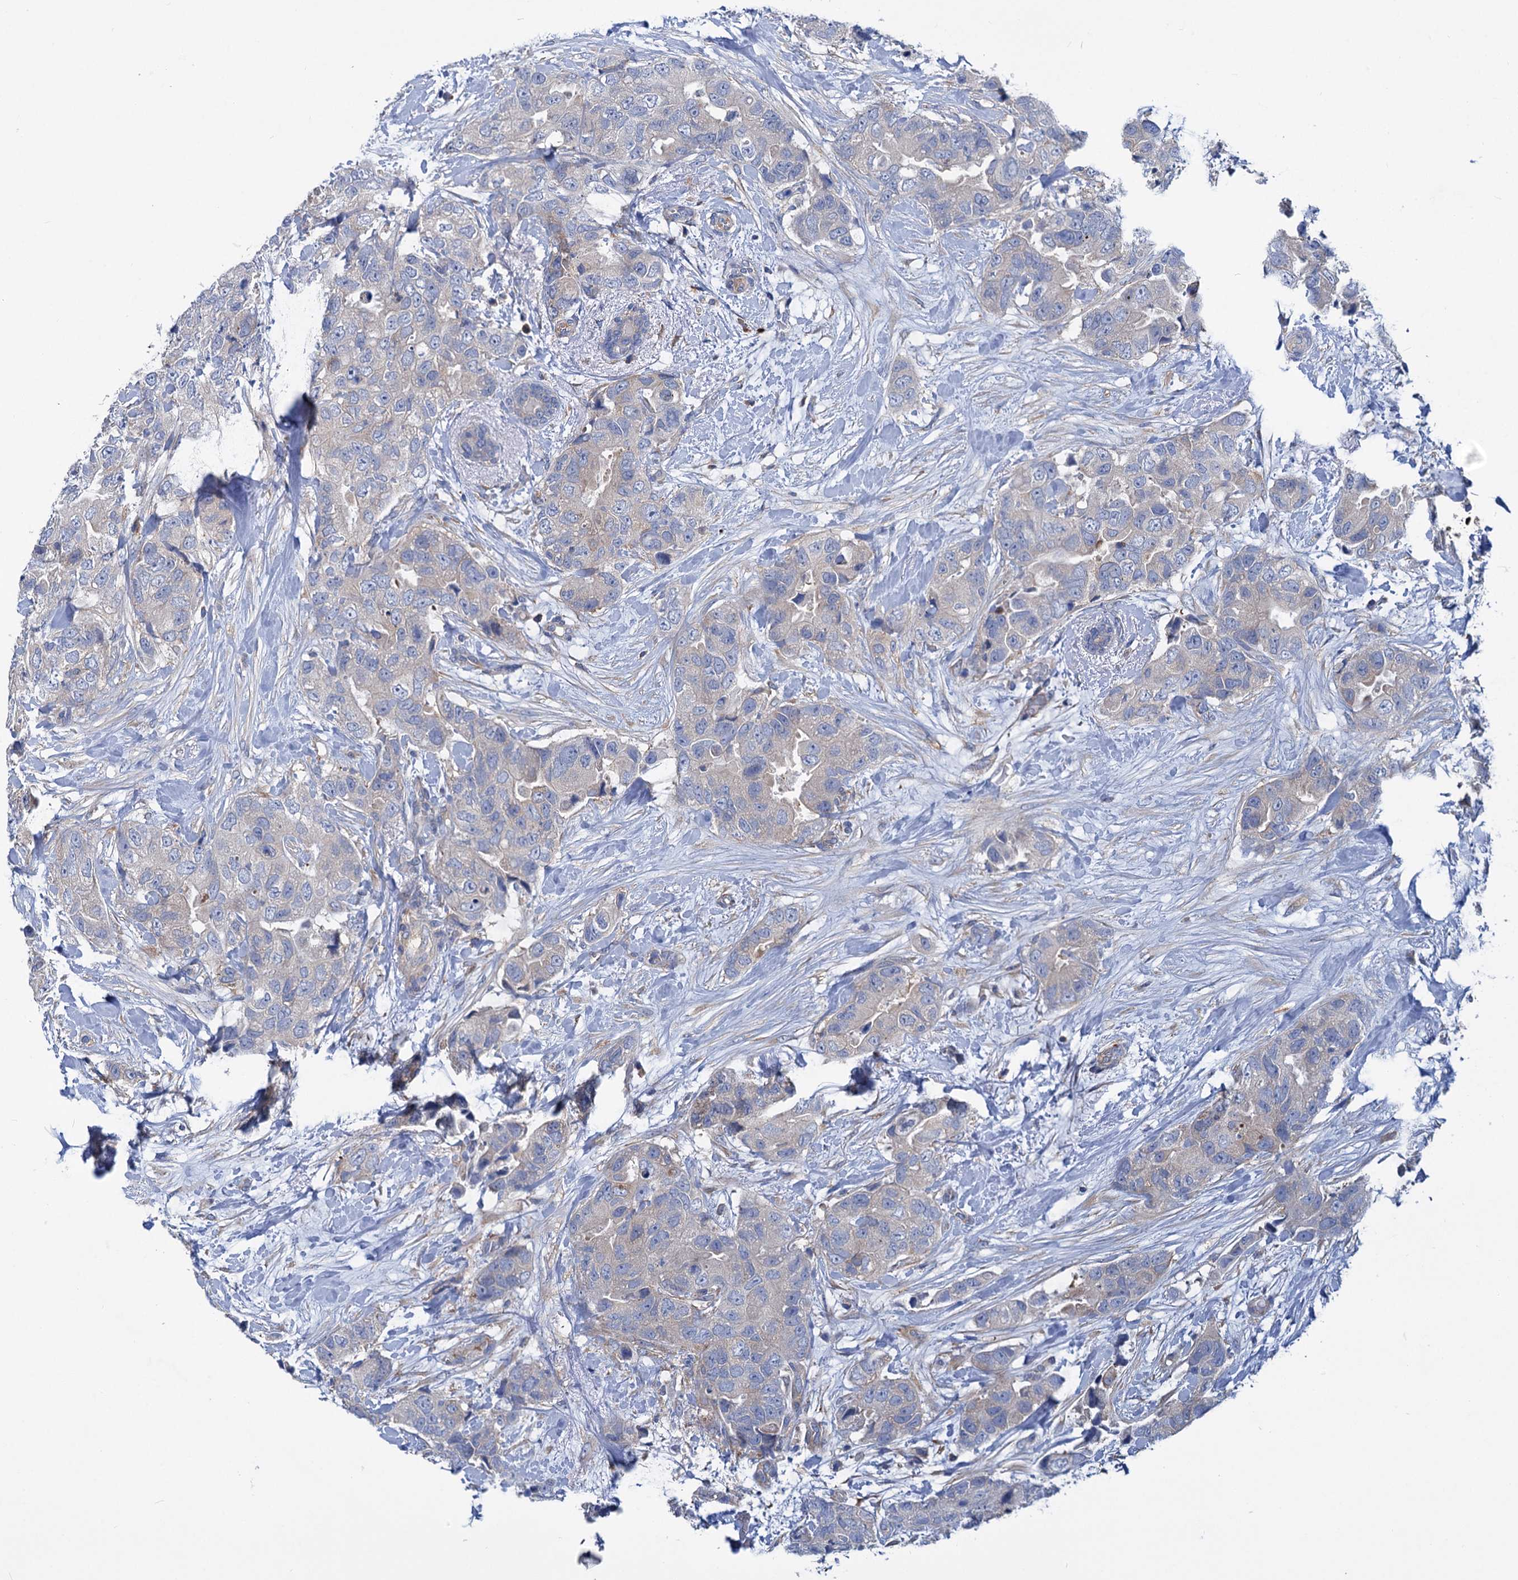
{"staining": {"intensity": "negative", "quantity": "none", "location": "none"}, "tissue": "breast cancer", "cell_type": "Tumor cells", "image_type": "cancer", "snomed": [{"axis": "morphology", "description": "Duct carcinoma"}, {"axis": "topography", "description": "Breast"}], "caption": "Human breast intraductal carcinoma stained for a protein using immunohistochemistry (IHC) displays no expression in tumor cells.", "gene": "TRIM55", "patient": {"sex": "female", "age": 62}}